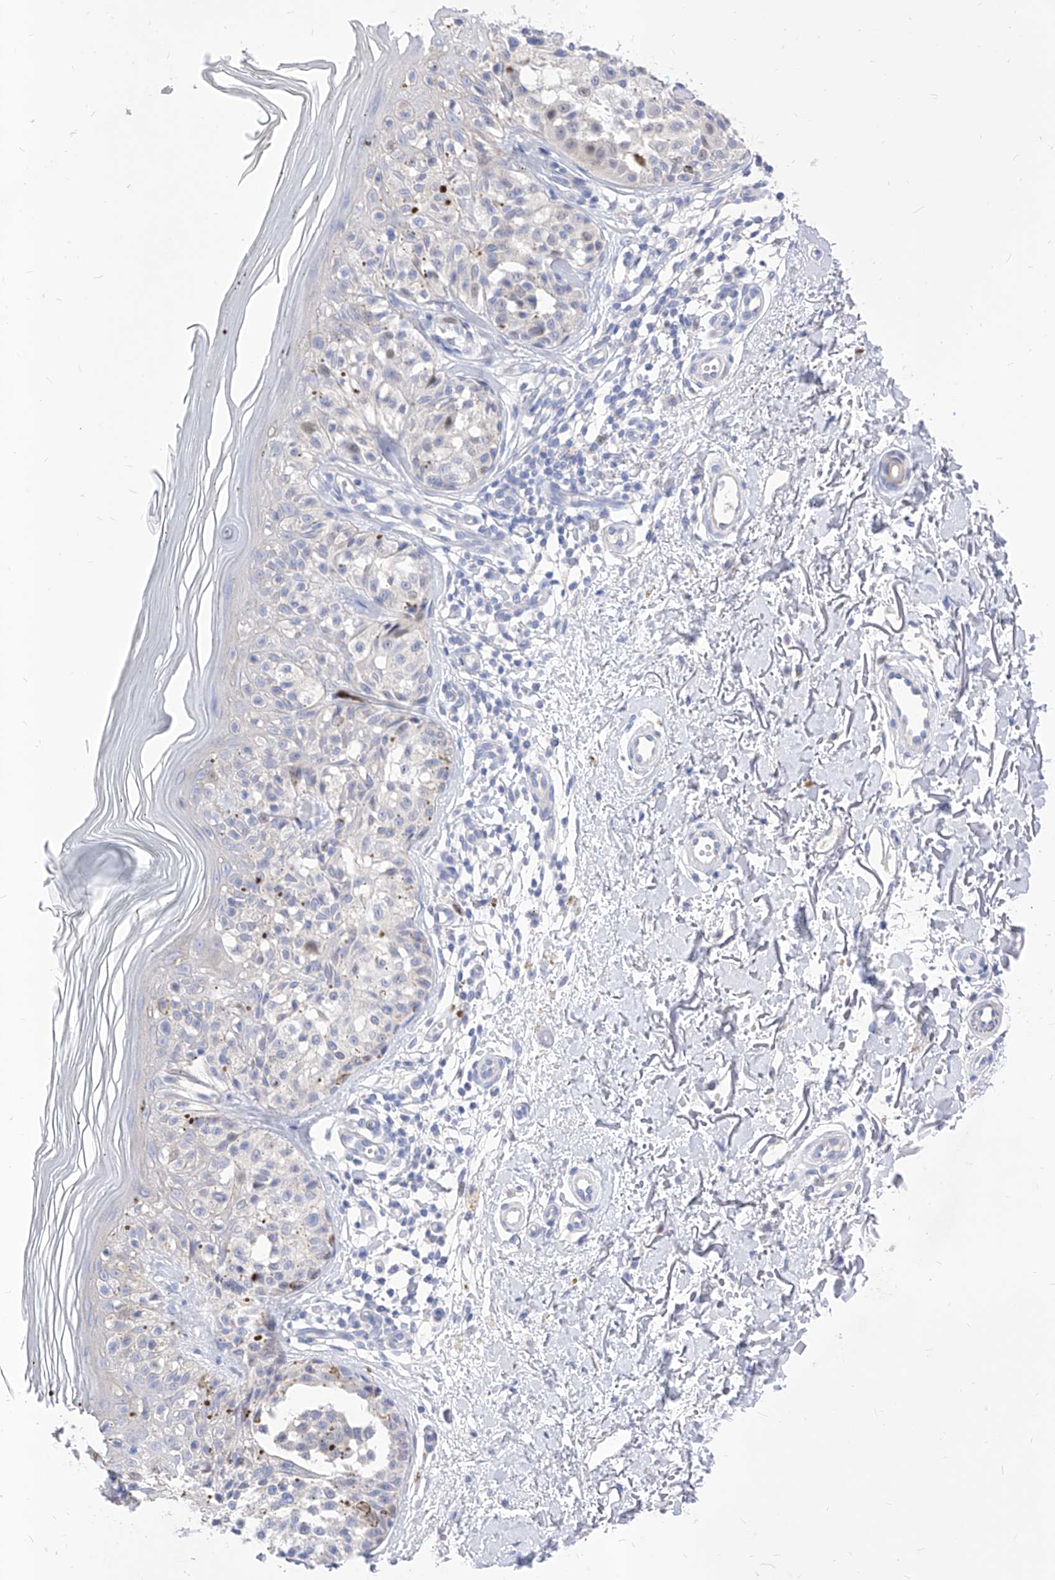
{"staining": {"intensity": "negative", "quantity": "none", "location": "none"}, "tissue": "melanoma", "cell_type": "Tumor cells", "image_type": "cancer", "snomed": [{"axis": "morphology", "description": "Malignant melanoma, NOS"}, {"axis": "topography", "description": "Skin"}], "caption": "A high-resolution histopathology image shows IHC staining of melanoma, which demonstrates no significant expression in tumor cells.", "gene": "VAX1", "patient": {"sex": "female", "age": 50}}